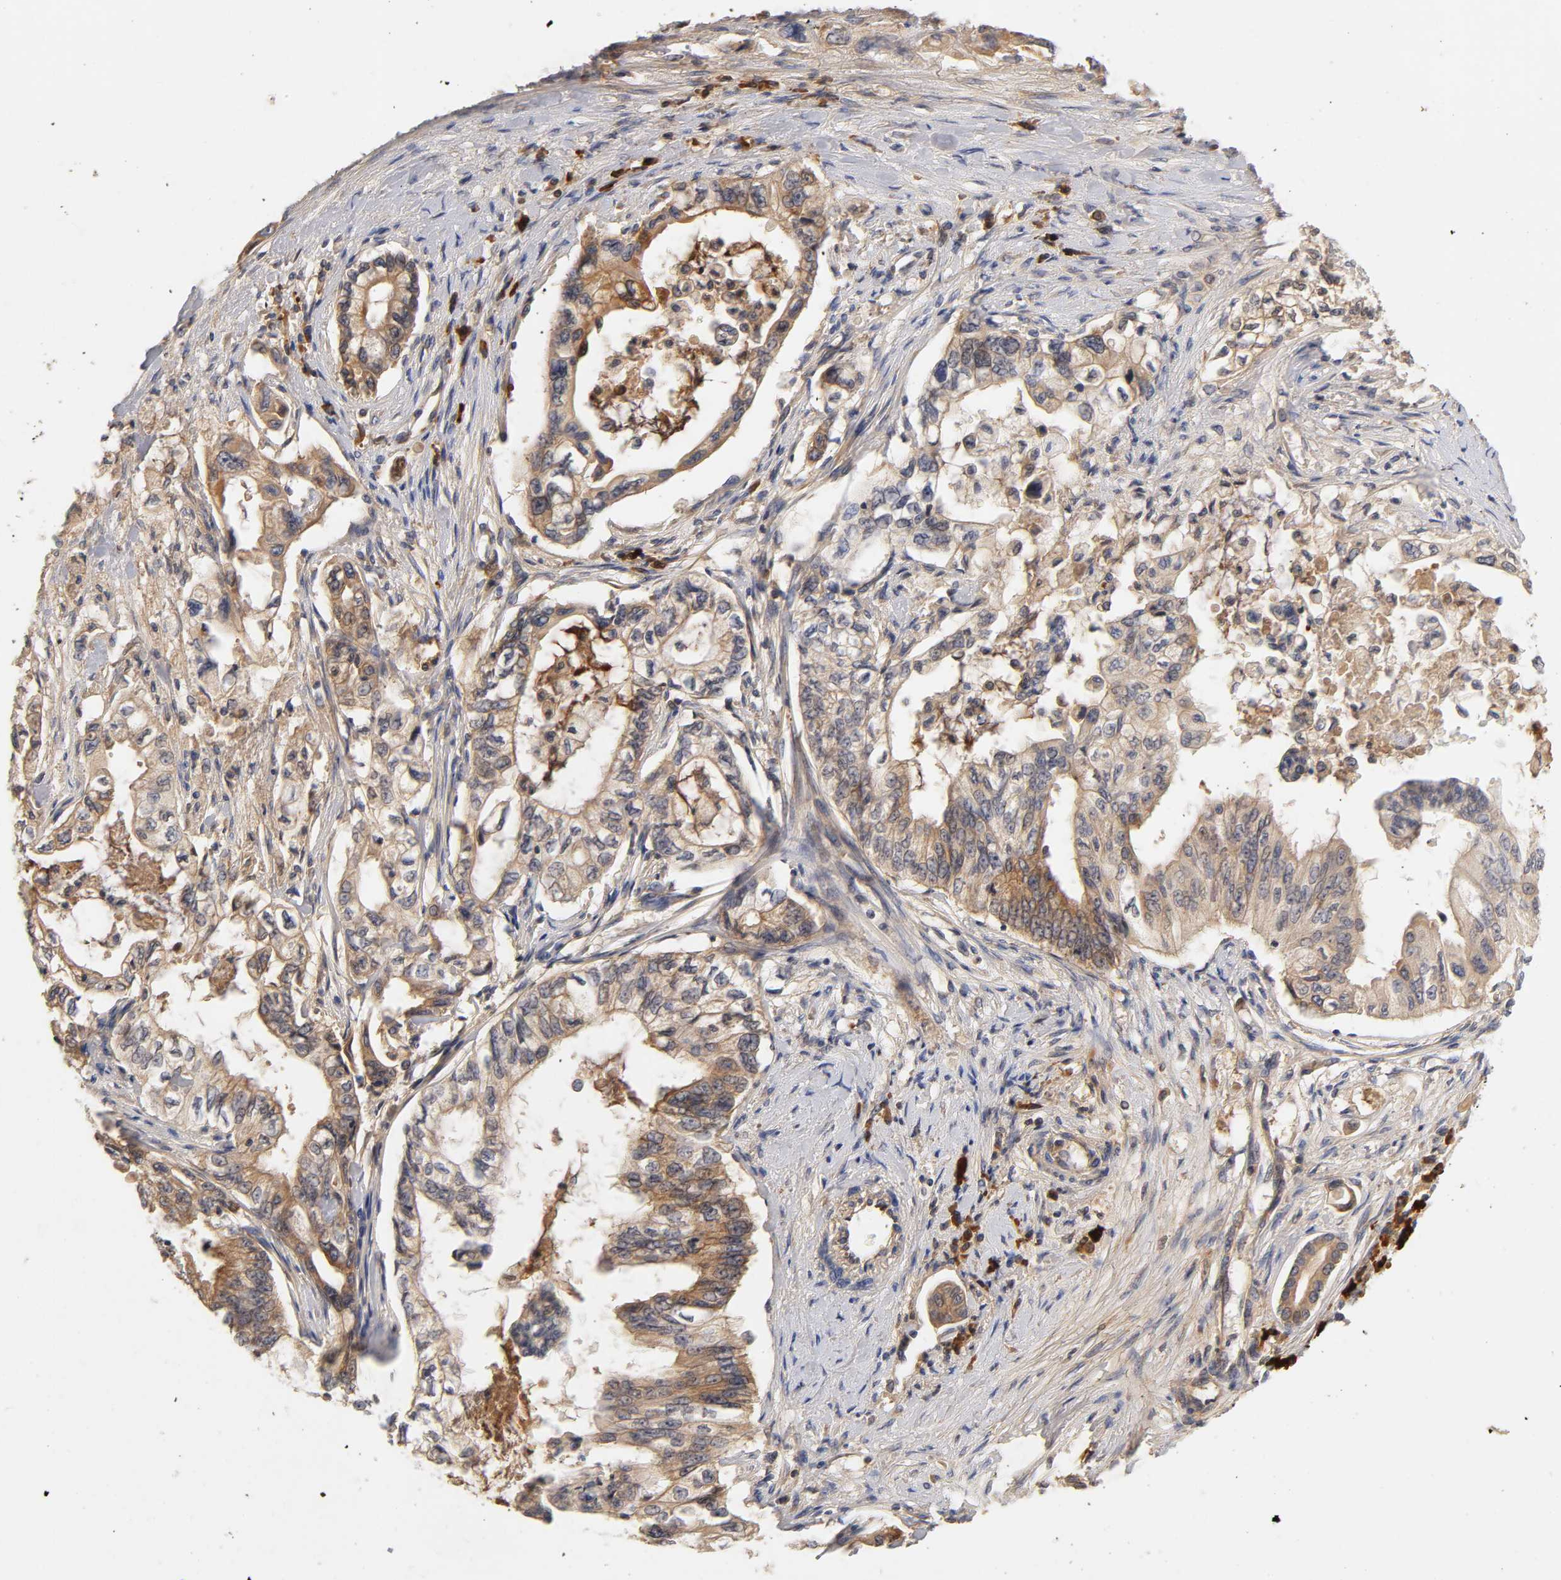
{"staining": {"intensity": "moderate", "quantity": ">75%", "location": "cytoplasmic/membranous"}, "tissue": "pancreatic cancer", "cell_type": "Tumor cells", "image_type": "cancer", "snomed": [{"axis": "morphology", "description": "Normal tissue, NOS"}, {"axis": "topography", "description": "Pancreas"}], "caption": "Immunohistochemical staining of pancreatic cancer demonstrates moderate cytoplasmic/membranous protein expression in about >75% of tumor cells.", "gene": "RPS29", "patient": {"sex": "male", "age": 42}}